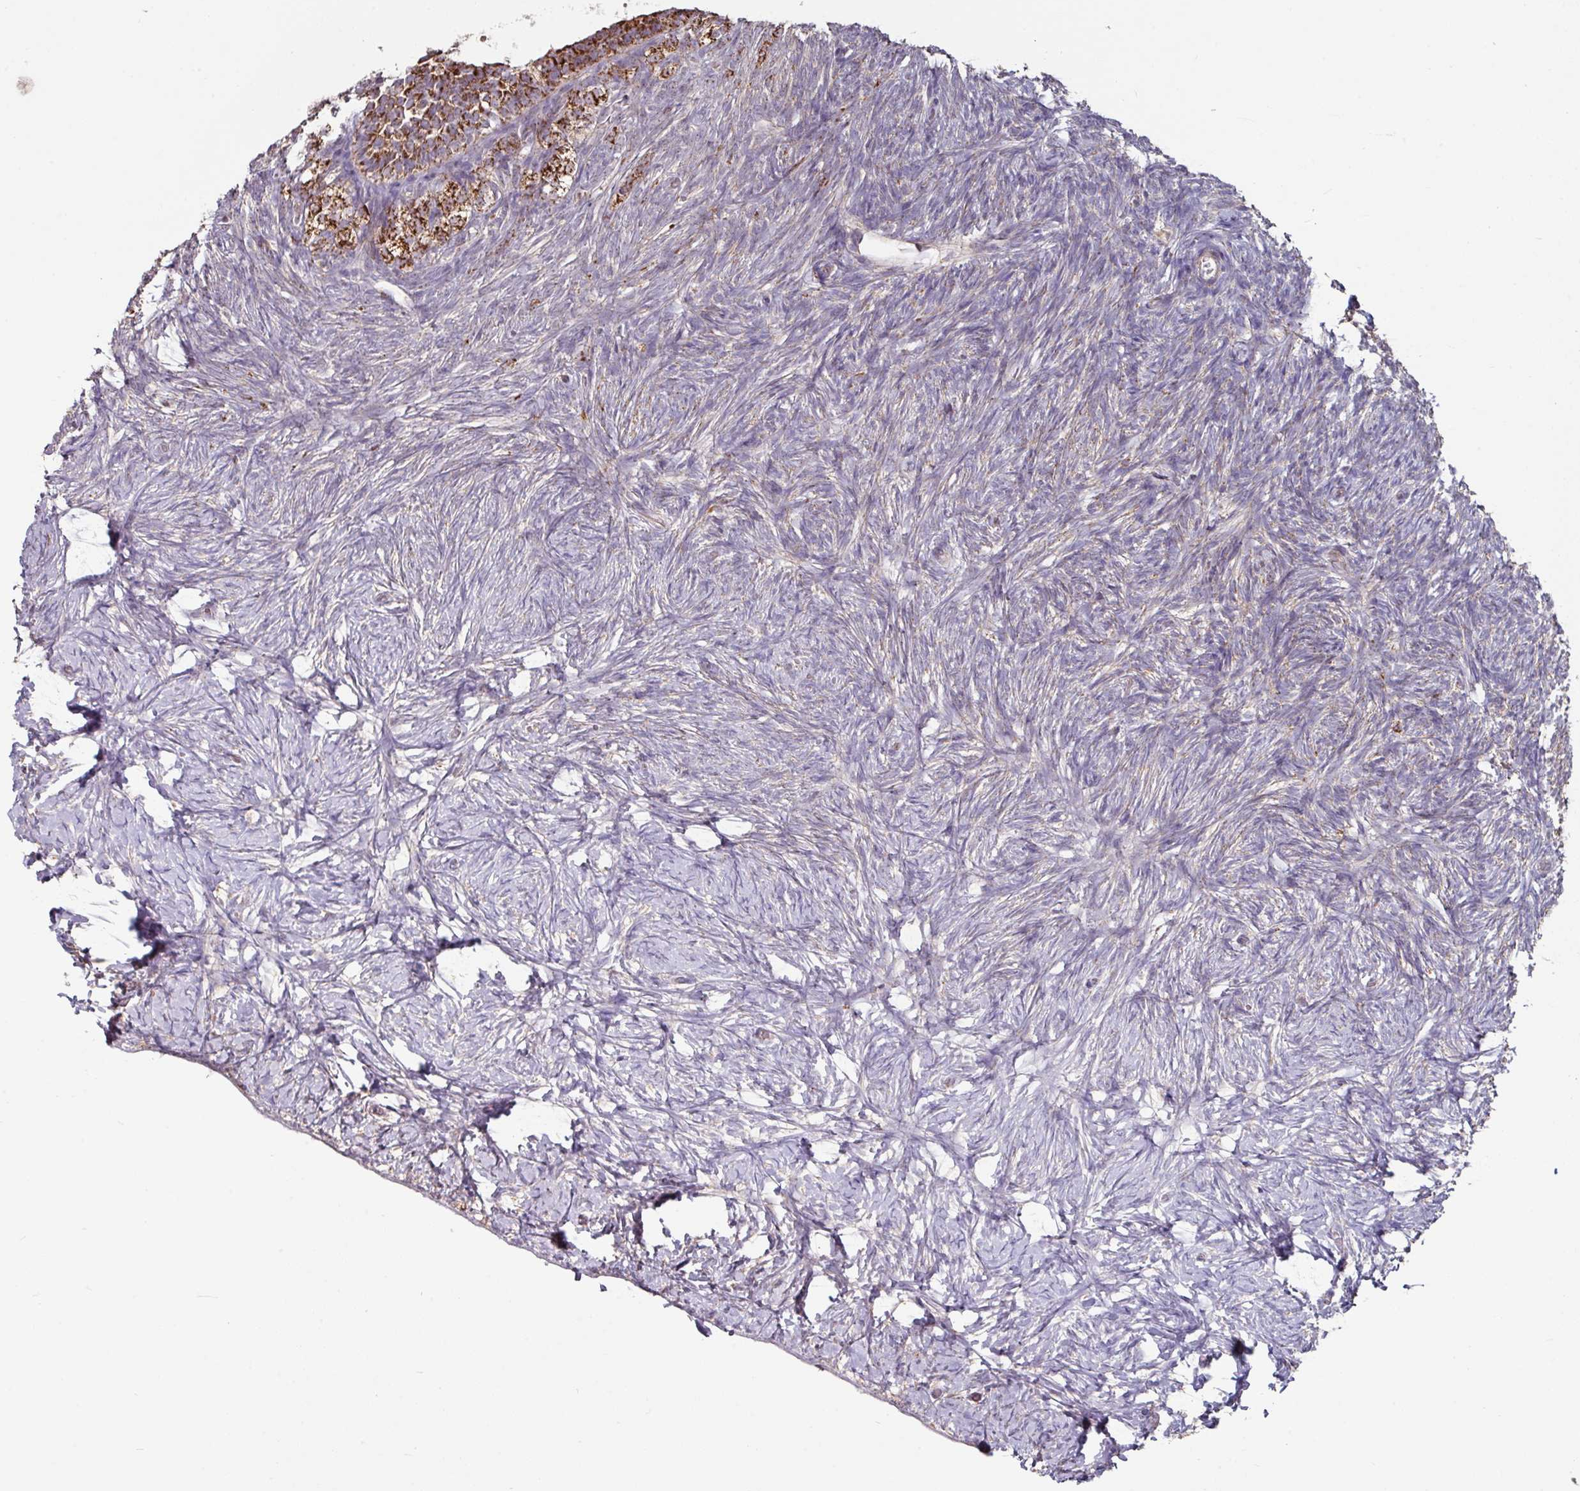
{"staining": {"intensity": "strong", "quantity": ">75%", "location": "cytoplasmic/membranous"}, "tissue": "ovary", "cell_type": "Follicle cells", "image_type": "normal", "snomed": [{"axis": "morphology", "description": "Normal tissue, NOS"}, {"axis": "topography", "description": "Ovary"}], "caption": "DAB immunohistochemical staining of normal ovary exhibits strong cytoplasmic/membranous protein staining in approximately >75% of follicle cells.", "gene": "OR2D3", "patient": {"sex": "female", "age": 39}}